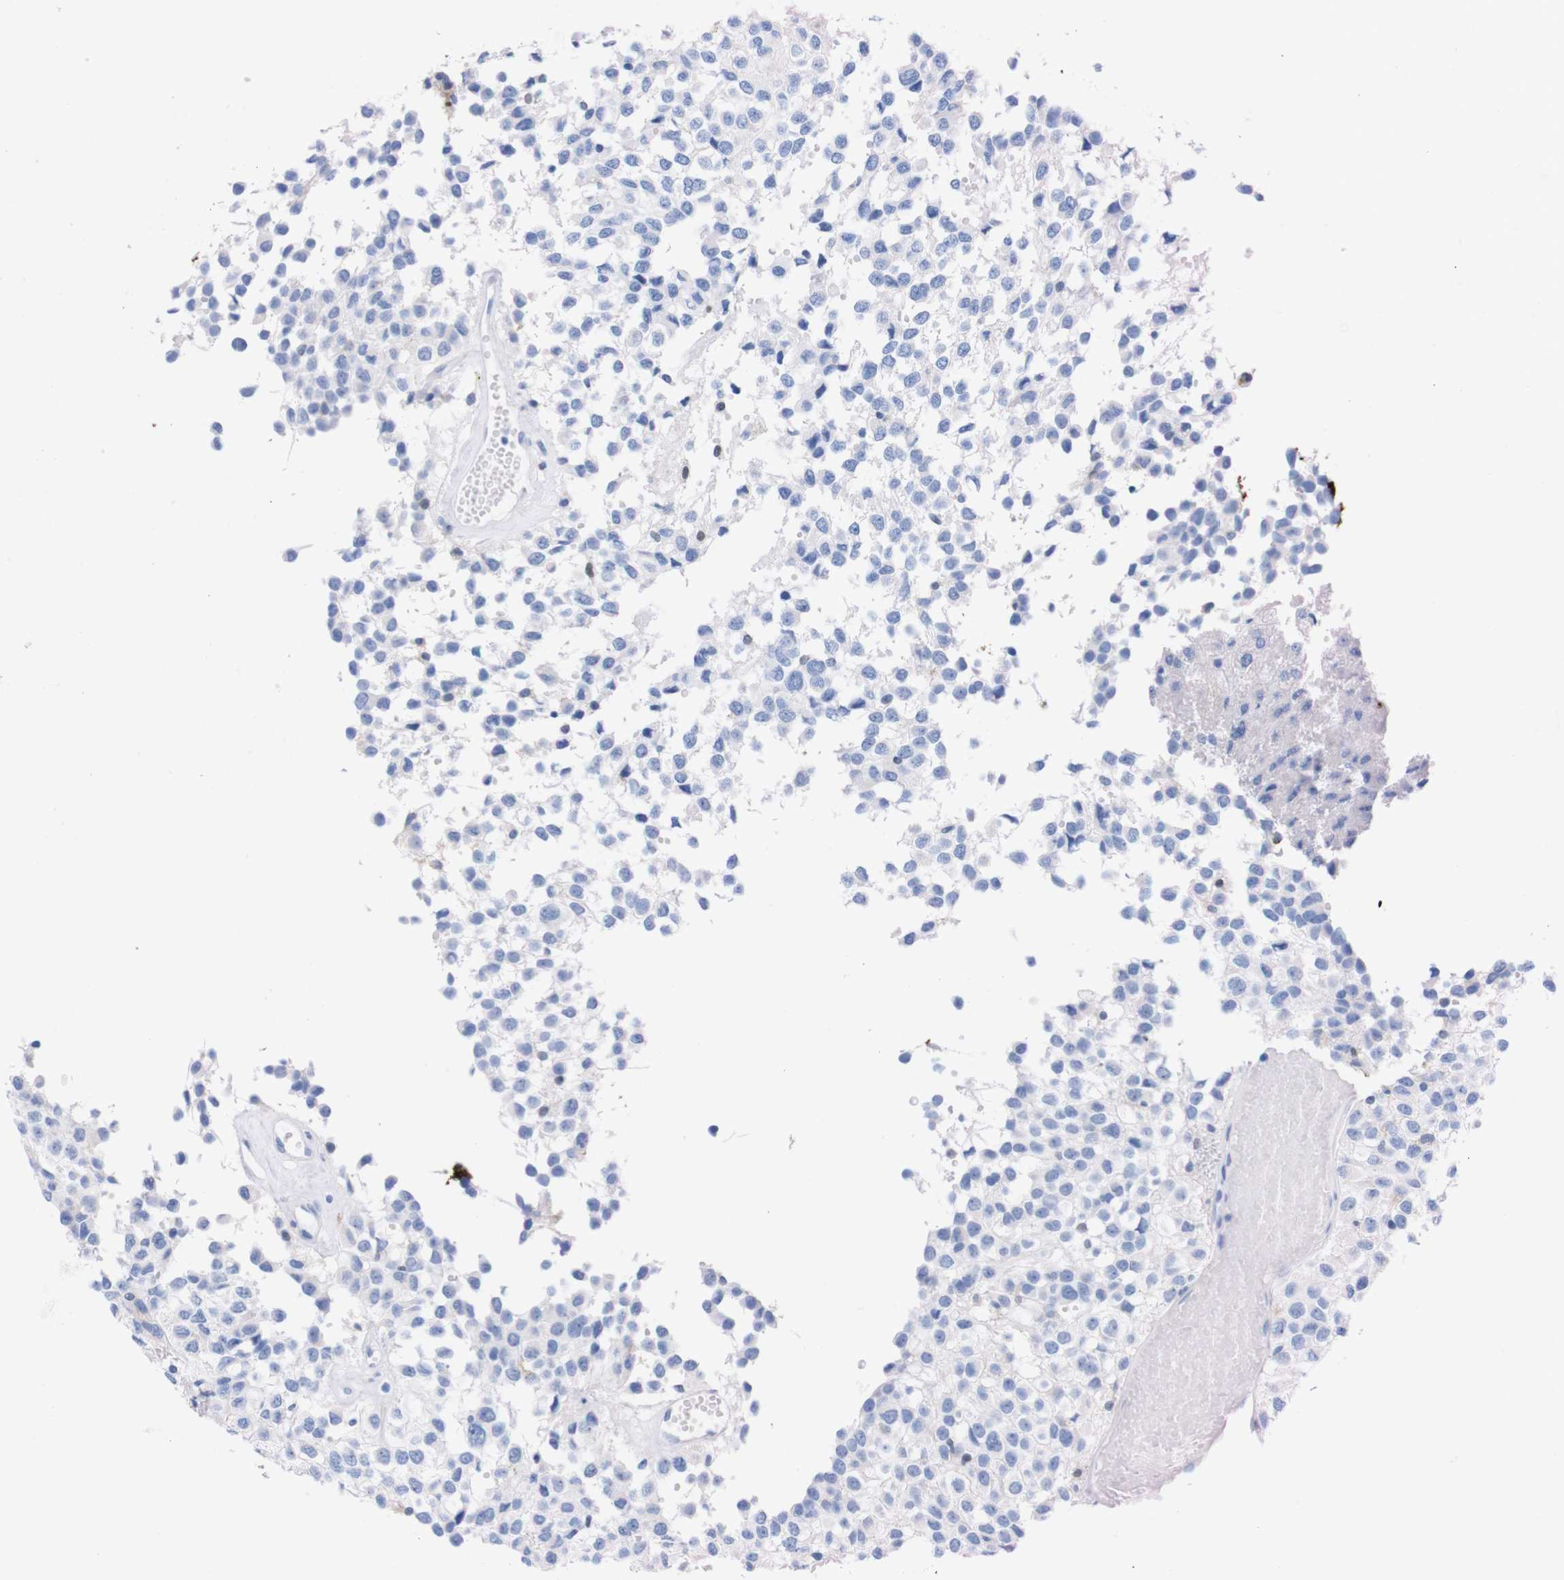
{"staining": {"intensity": "negative", "quantity": "none", "location": "none"}, "tissue": "glioma", "cell_type": "Tumor cells", "image_type": "cancer", "snomed": [{"axis": "morphology", "description": "Glioma, malignant, High grade"}, {"axis": "topography", "description": "Brain"}], "caption": "Immunohistochemical staining of glioma demonstrates no significant positivity in tumor cells. The staining was performed using DAB (3,3'-diaminobenzidine) to visualize the protein expression in brown, while the nuclei were stained in blue with hematoxylin (Magnification: 20x).", "gene": "P2RY12", "patient": {"sex": "male", "age": 32}}